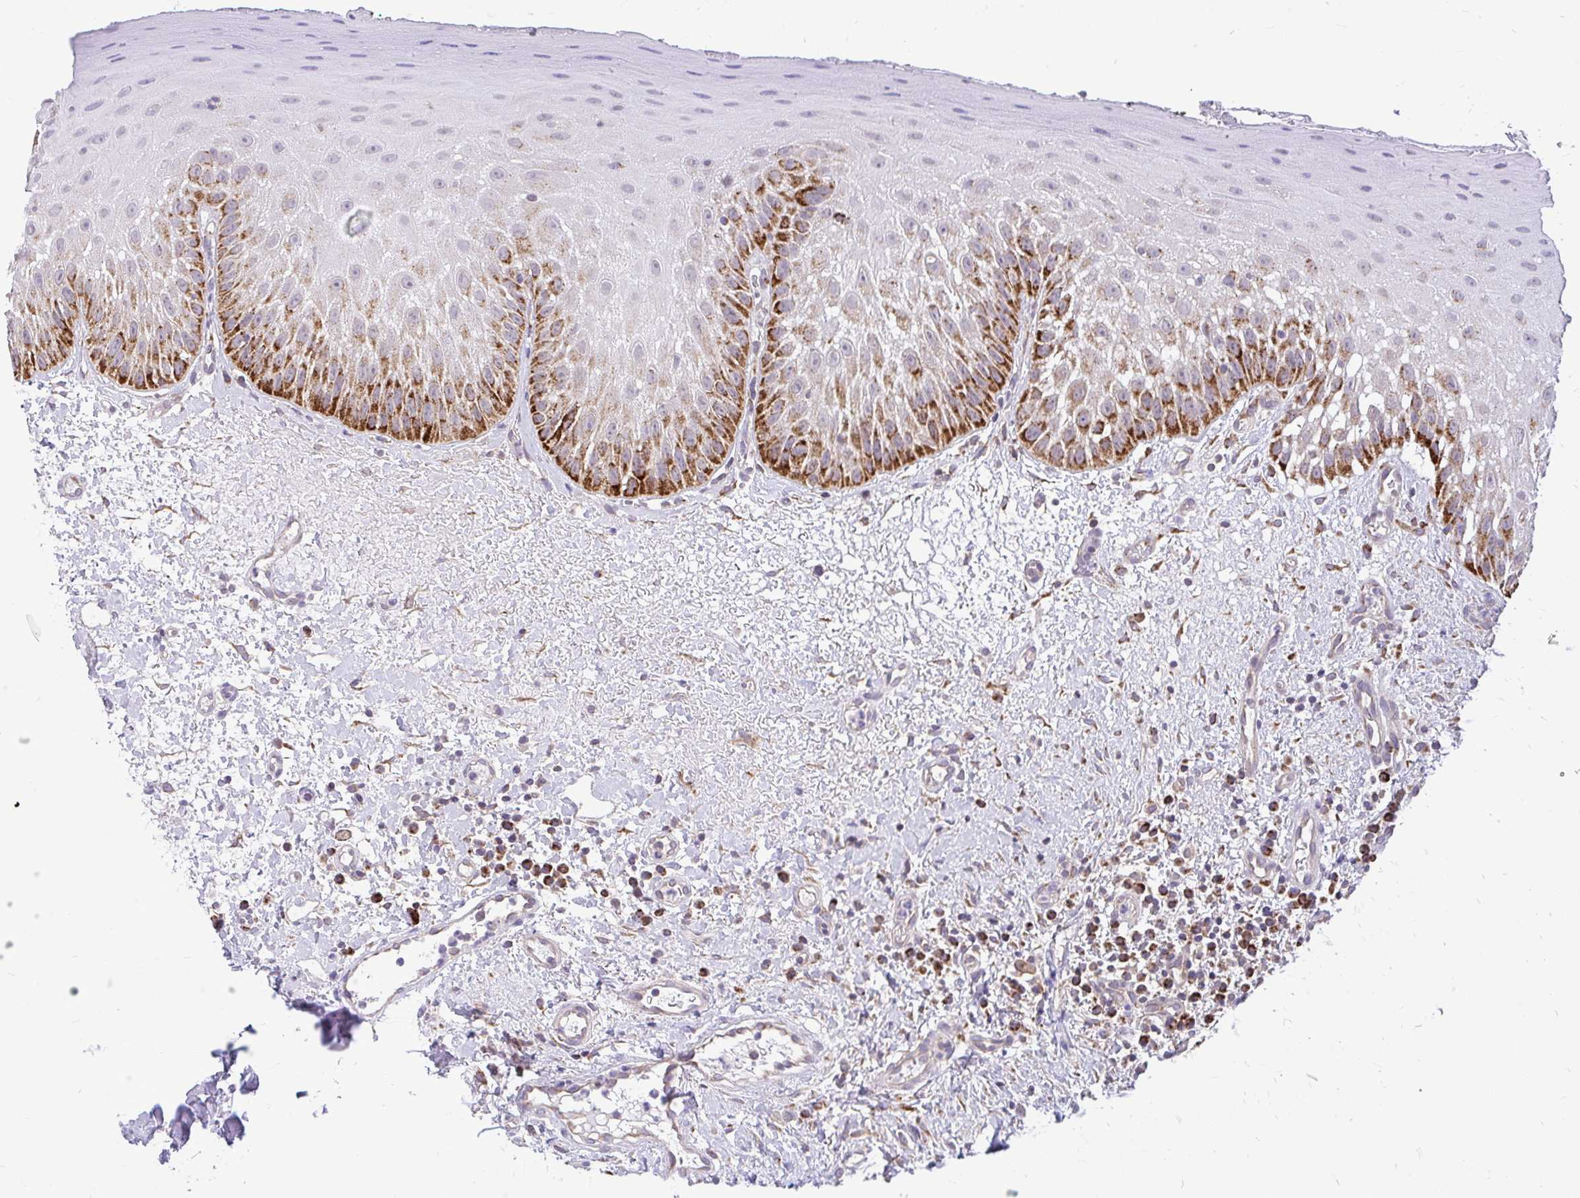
{"staining": {"intensity": "strong", "quantity": "<25%", "location": "cytoplasmic/membranous"}, "tissue": "oral mucosa", "cell_type": "Squamous epithelial cells", "image_type": "normal", "snomed": [{"axis": "morphology", "description": "Normal tissue, NOS"}, {"axis": "topography", "description": "Oral tissue"}, {"axis": "topography", "description": "Tounge, NOS"}], "caption": "Immunohistochemical staining of benign human oral mucosa exhibits strong cytoplasmic/membranous protein staining in about <25% of squamous epithelial cells.", "gene": "PYCR2", "patient": {"sex": "male", "age": 83}}